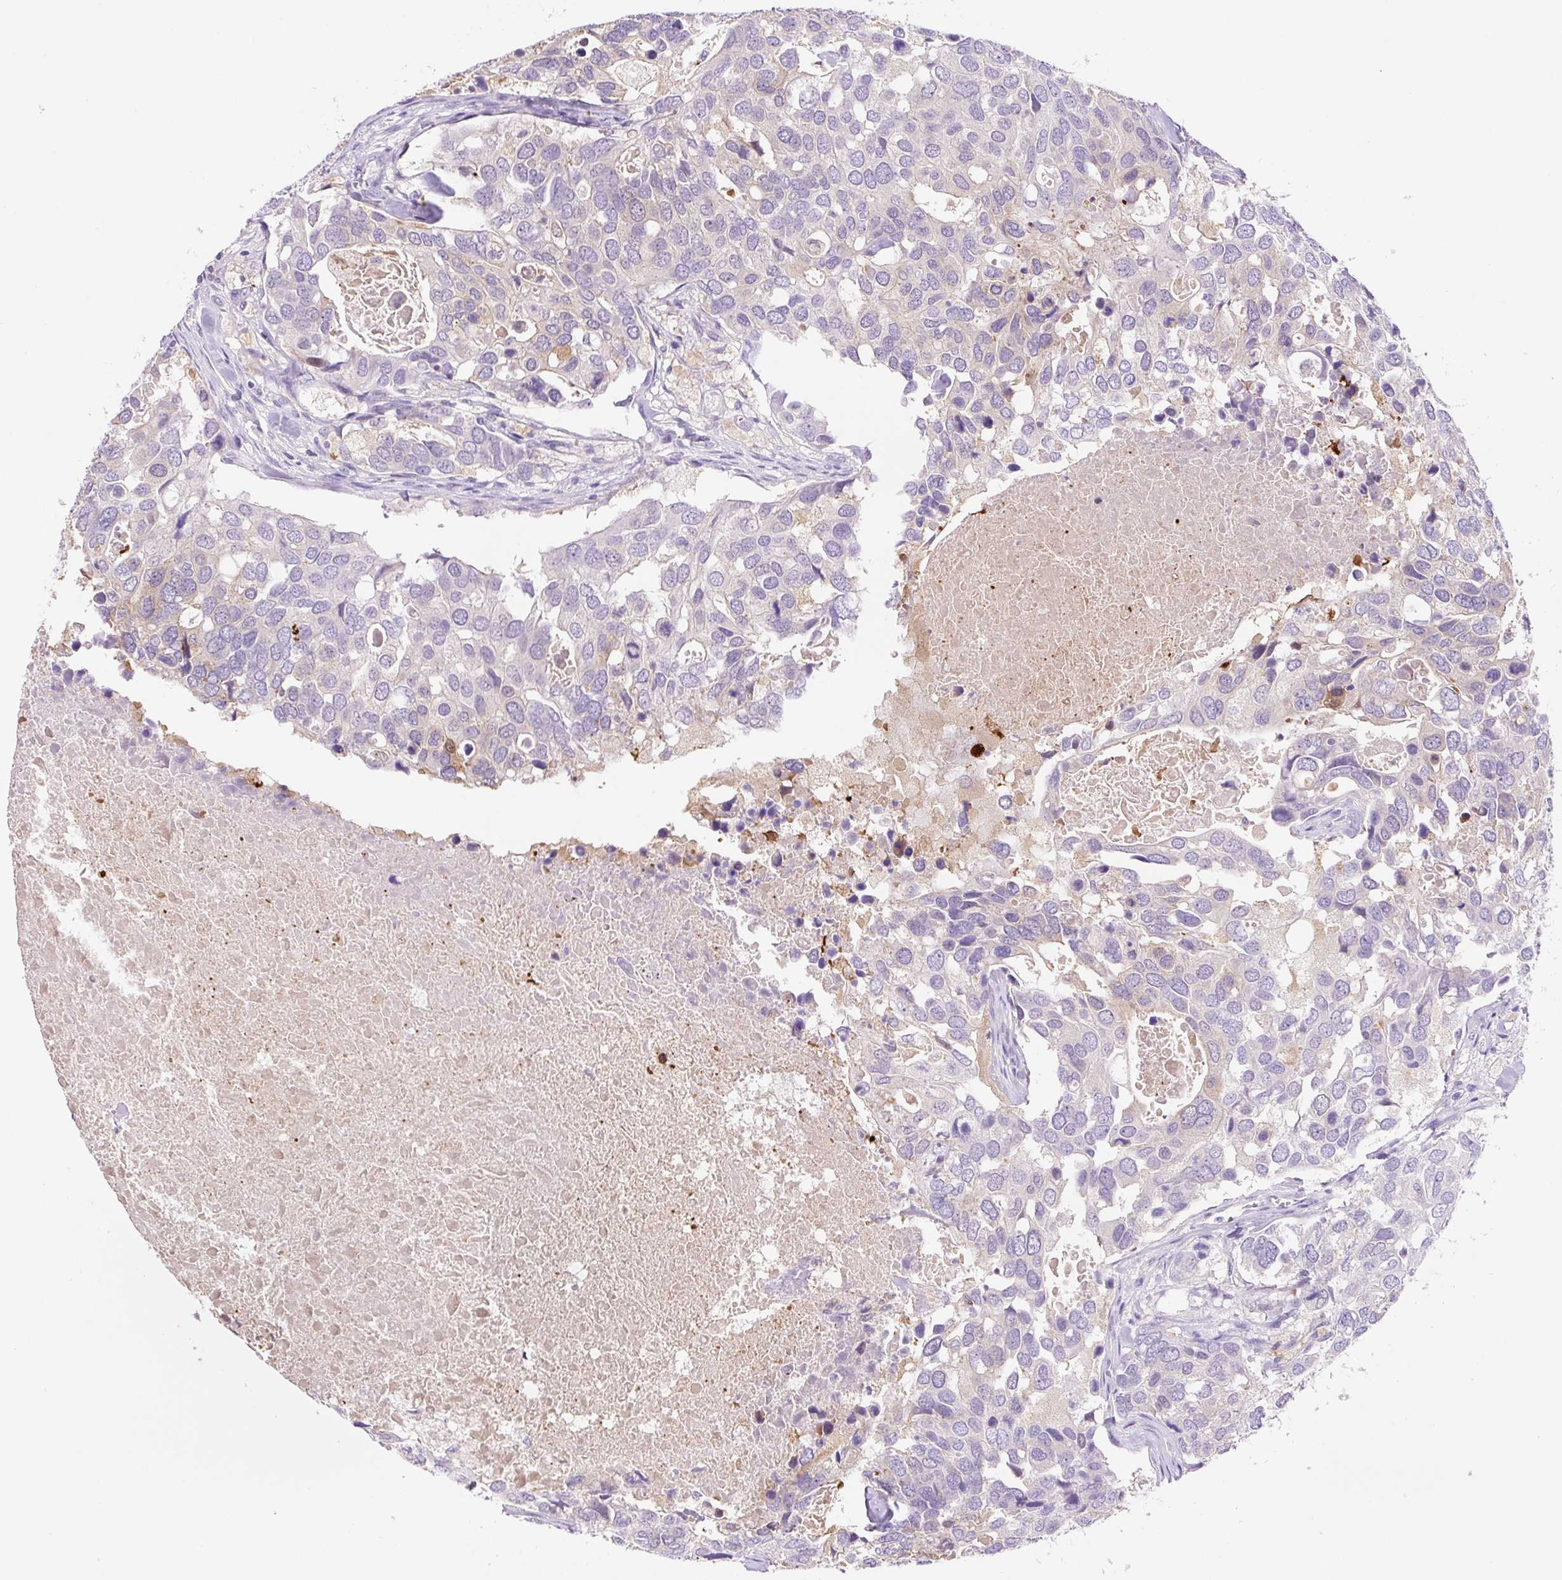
{"staining": {"intensity": "negative", "quantity": "none", "location": "none"}, "tissue": "breast cancer", "cell_type": "Tumor cells", "image_type": "cancer", "snomed": [{"axis": "morphology", "description": "Duct carcinoma"}, {"axis": "topography", "description": "Breast"}], "caption": "Immunohistochemistry histopathology image of breast cancer (invasive ductal carcinoma) stained for a protein (brown), which reveals no staining in tumor cells. (DAB IHC, high magnification).", "gene": "NDST3", "patient": {"sex": "female", "age": 83}}